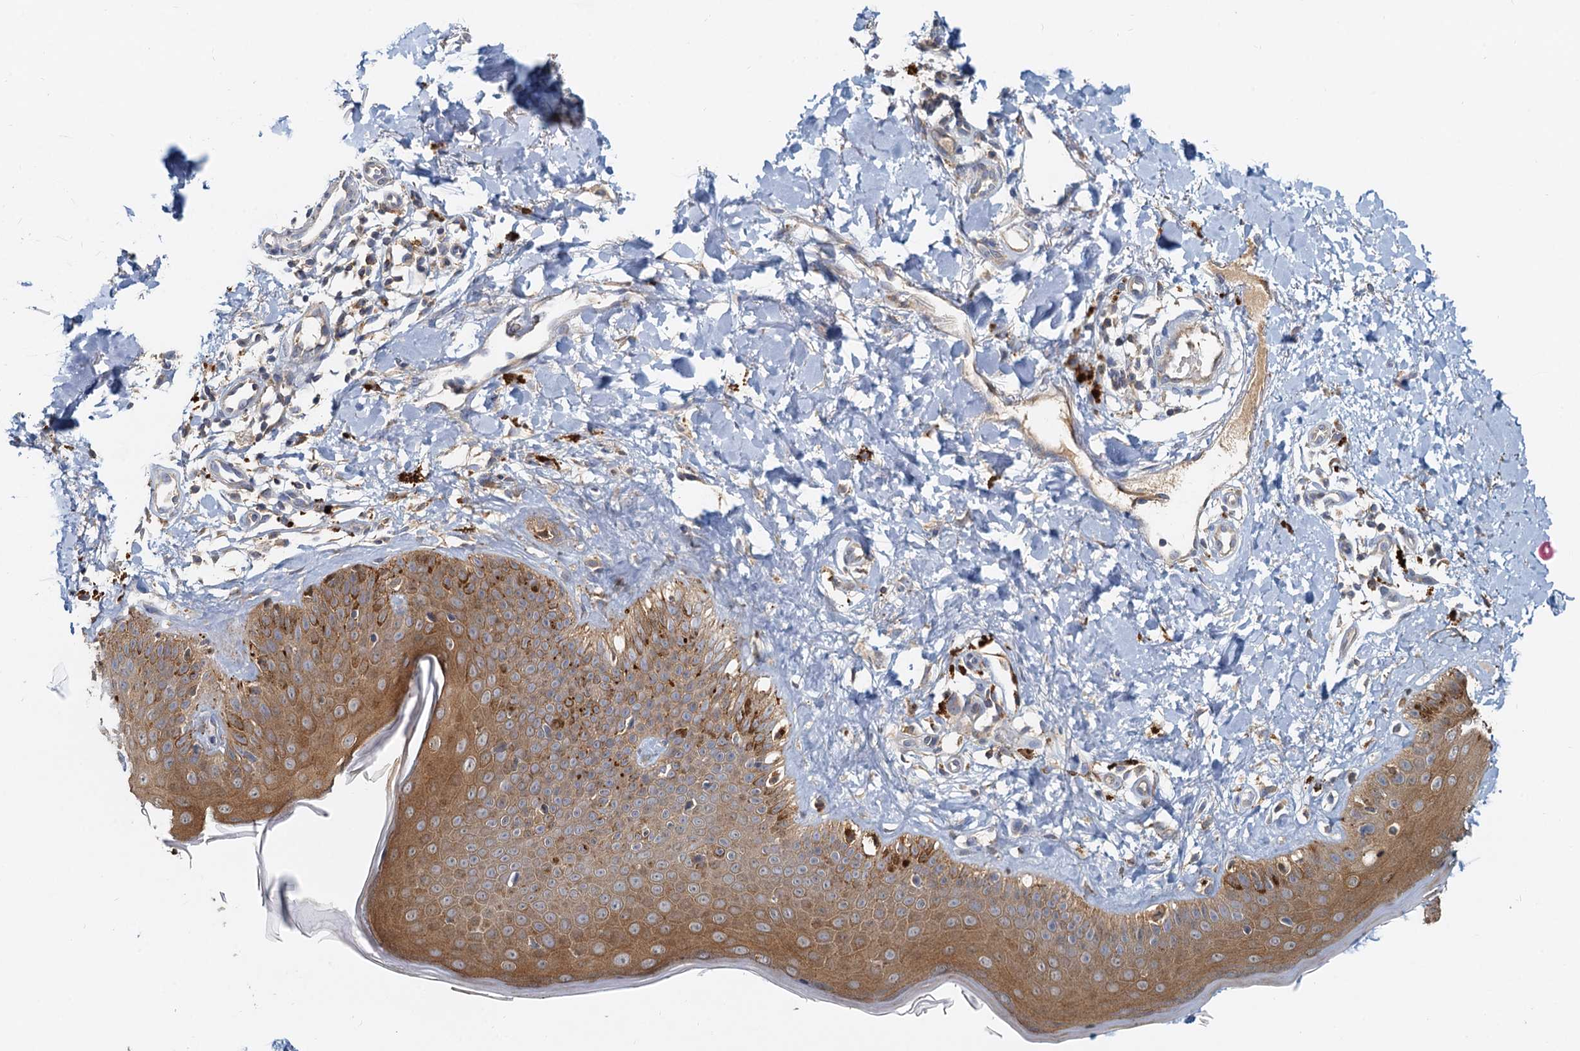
{"staining": {"intensity": "negative", "quantity": "none", "location": "none"}, "tissue": "skin", "cell_type": "Fibroblasts", "image_type": "normal", "snomed": [{"axis": "morphology", "description": "Normal tissue, NOS"}, {"axis": "topography", "description": "Skin"}], "caption": "There is no significant staining in fibroblasts of skin. (DAB IHC visualized using brightfield microscopy, high magnification).", "gene": "TOLLIP", "patient": {"sex": "male", "age": 52}}